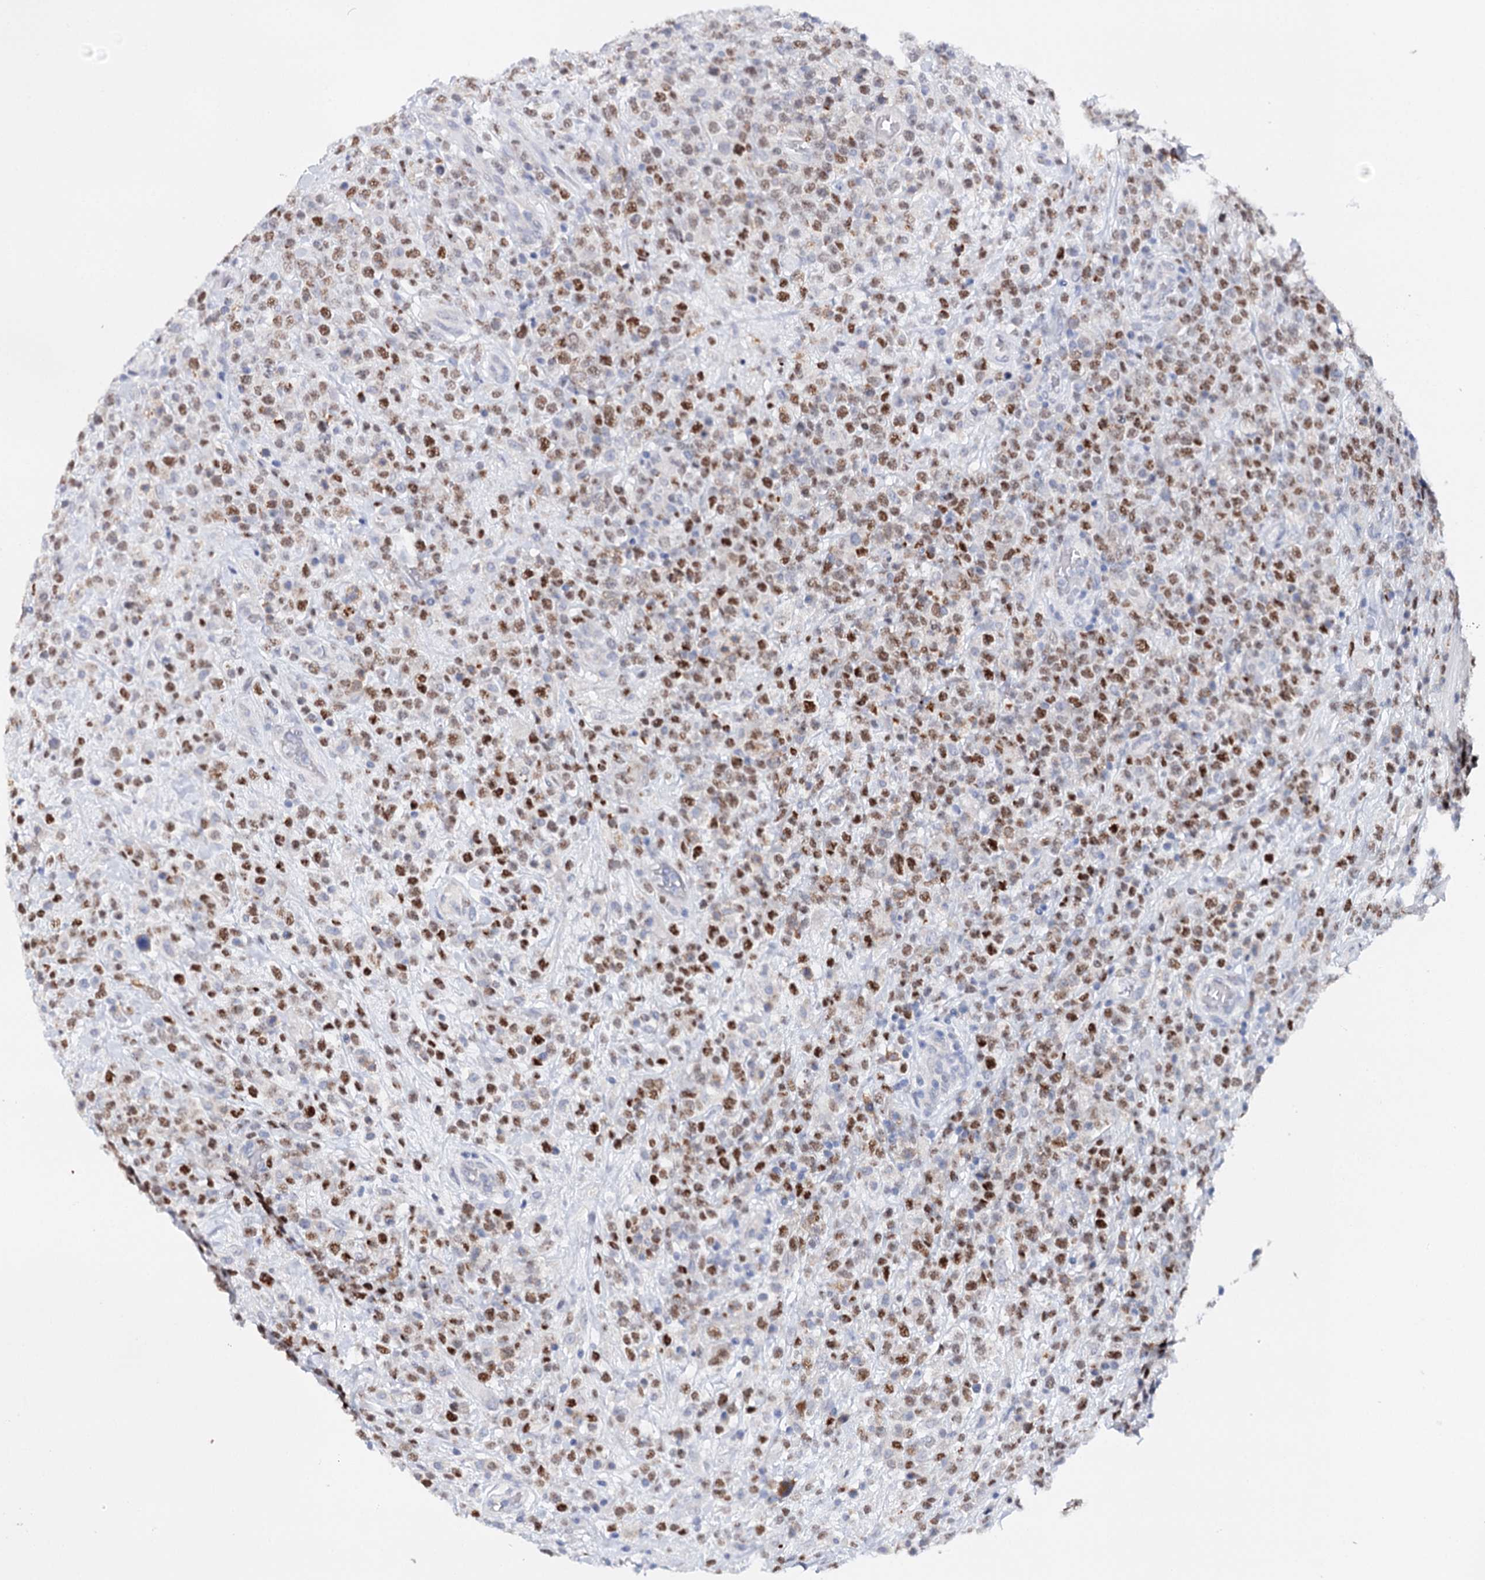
{"staining": {"intensity": "moderate", "quantity": "25%-75%", "location": "cytoplasmic/membranous"}, "tissue": "lymphoma", "cell_type": "Tumor cells", "image_type": "cancer", "snomed": [{"axis": "morphology", "description": "Malignant lymphoma, non-Hodgkin's type, High grade"}, {"axis": "topography", "description": "Colon"}], "caption": "Immunohistochemical staining of human high-grade malignant lymphoma, non-Hodgkin's type reveals medium levels of moderate cytoplasmic/membranous expression in about 25%-75% of tumor cells.", "gene": "TP53", "patient": {"sex": "female", "age": 53}}